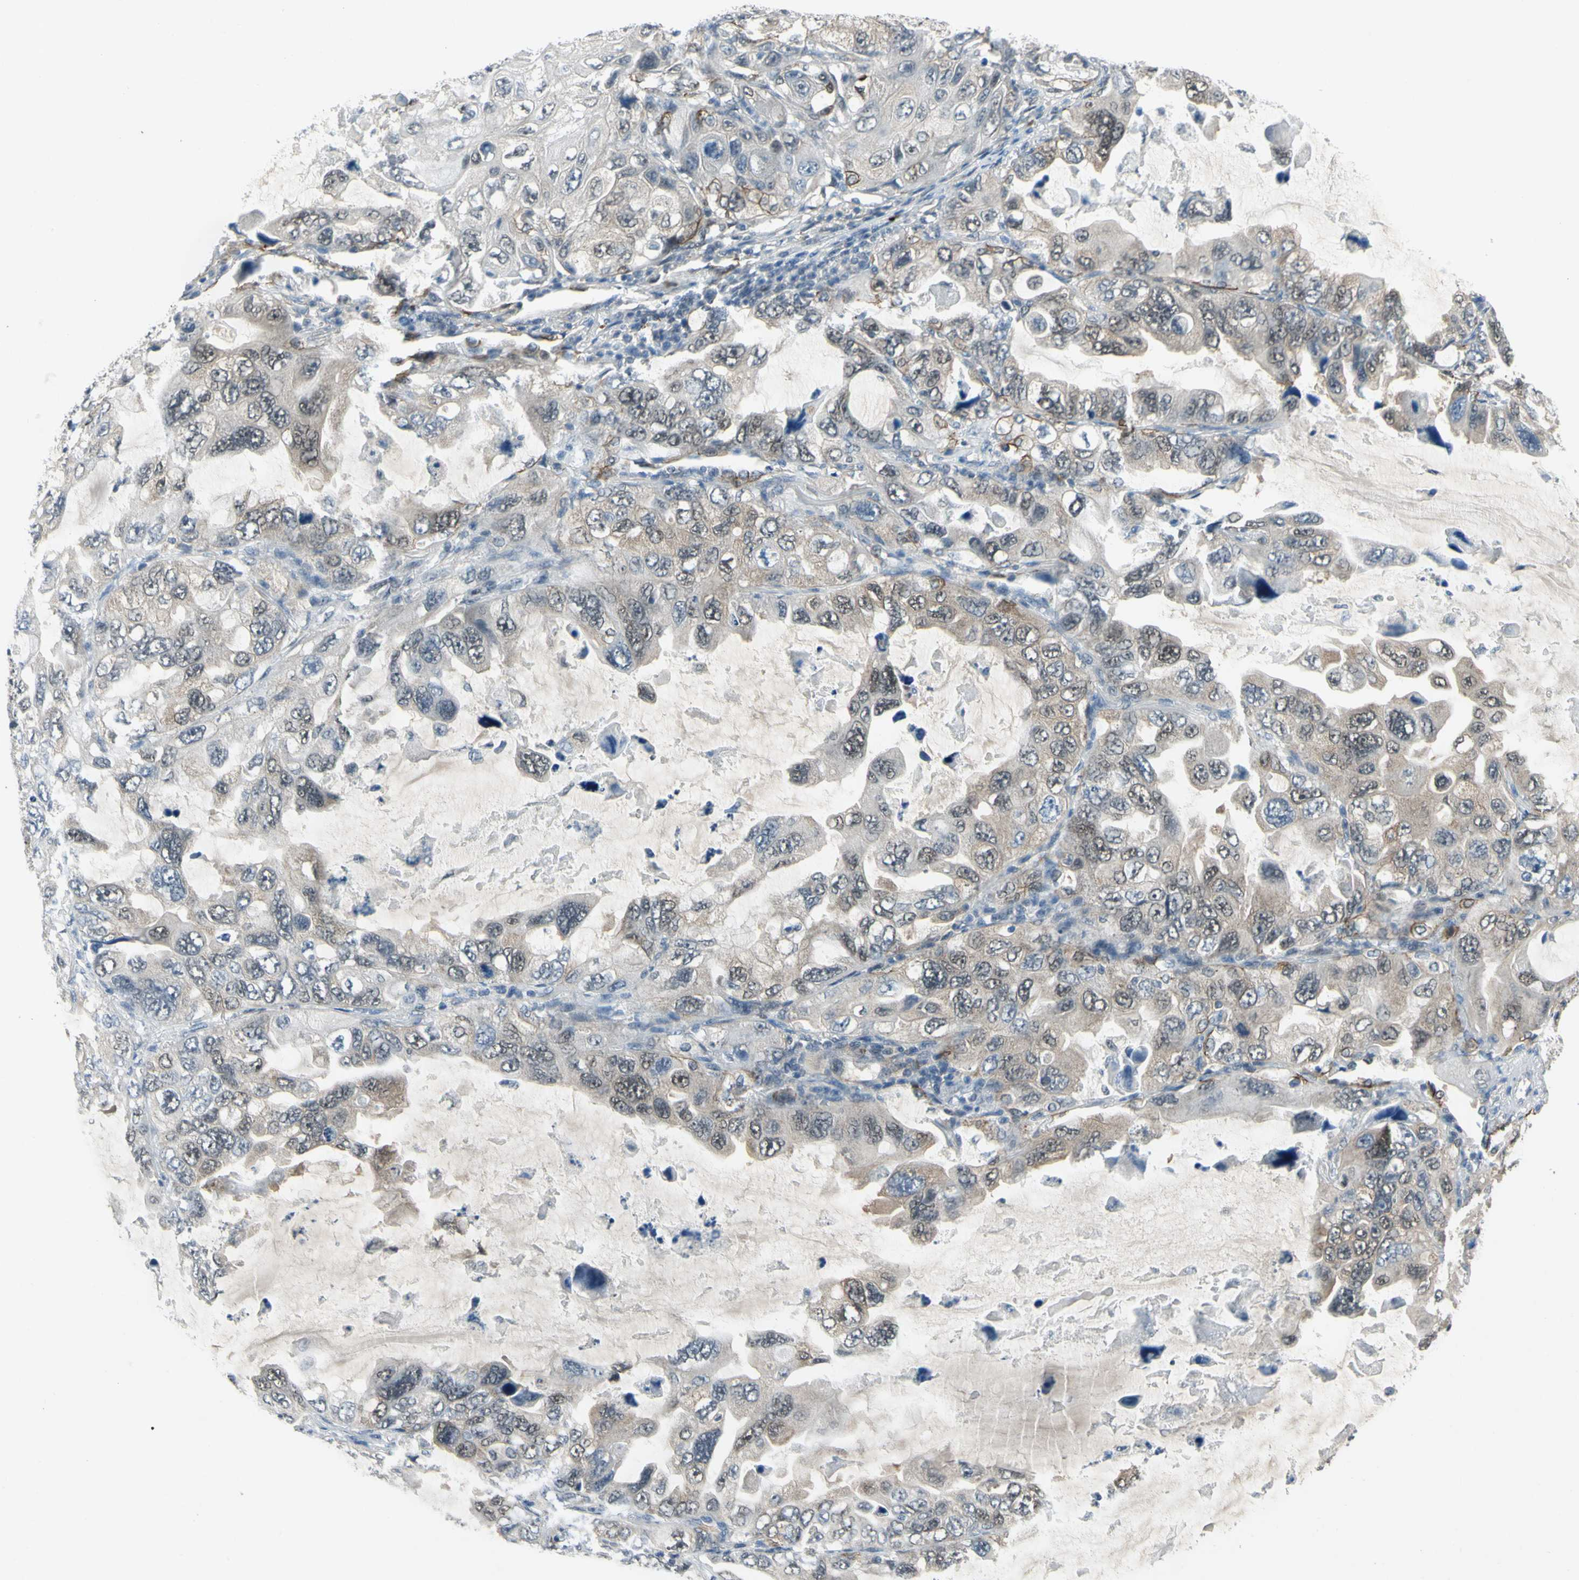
{"staining": {"intensity": "weak", "quantity": "25%-75%", "location": "cytoplasmic/membranous"}, "tissue": "lung cancer", "cell_type": "Tumor cells", "image_type": "cancer", "snomed": [{"axis": "morphology", "description": "Squamous cell carcinoma, NOS"}, {"axis": "topography", "description": "Lung"}], "caption": "An IHC micrograph of neoplastic tissue is shown. Protein staining in brown labels weak cytoplasmic/membranous positivity in lung squamous cell carcinoma within tumor cells.", "gene": "PSMD5", "patient": {"sex": "female", "age": 73}}